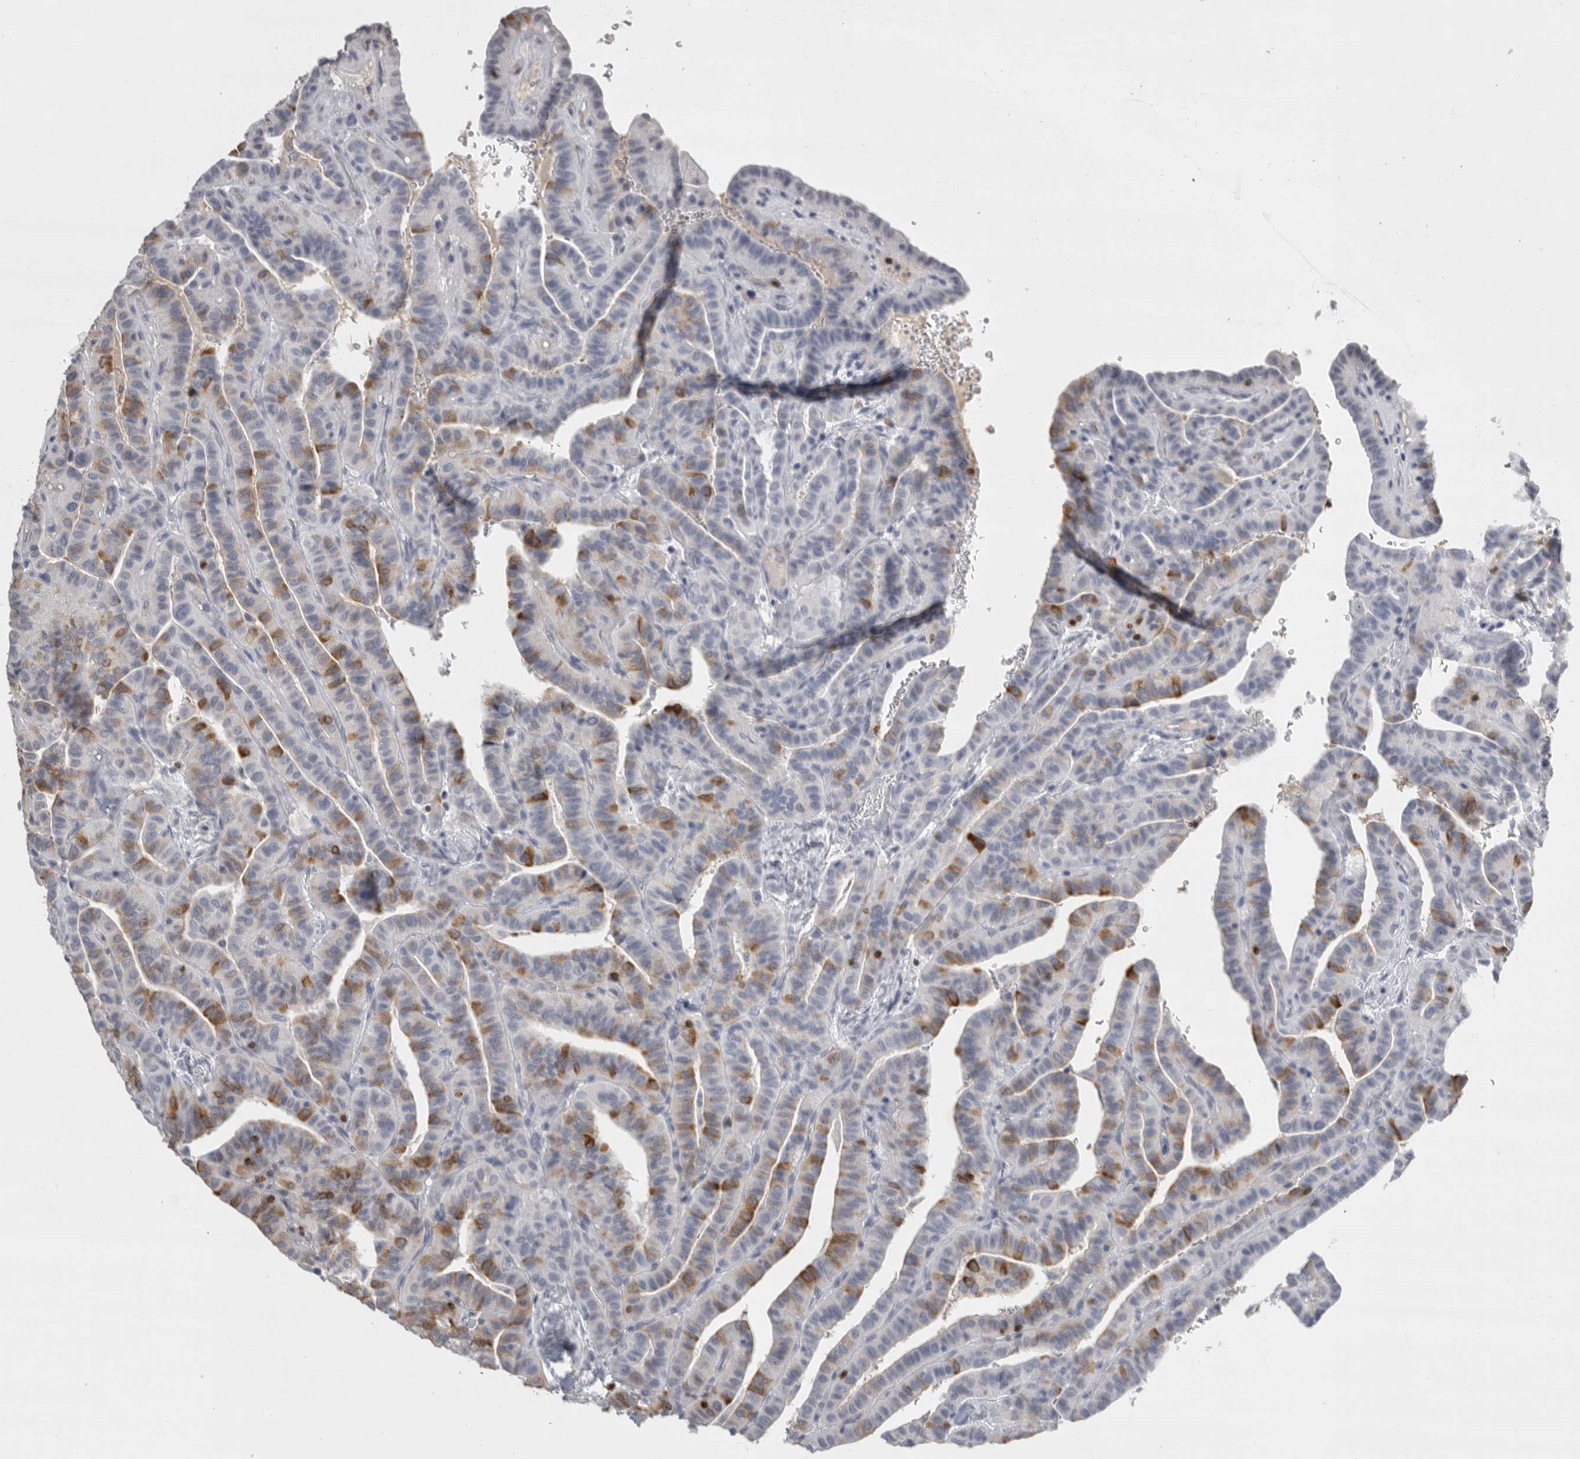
{"staining": {"intensity": "moderate", "quantity": "<25%", "location": "cytoplasmic/membranous"}, "tissue": "thyroid cancer", "cell_type": "Tumor cells", "image_type": "cancer", "snomed": [{"axis": "morphology", "description": "Papillary adenocarcinoma, NOS"}, {"axis": "topography", "description": "Thyroid gland"}], "caption": "Immunohistochemical staining of thyroid papillary adenocarcinoma shows low levels of moderate cytoplasmic/membranous protein expression in approximately <25% of tumor cells.", "gene": "GNLY", "patient": {"sex": "male", "age": 77}}